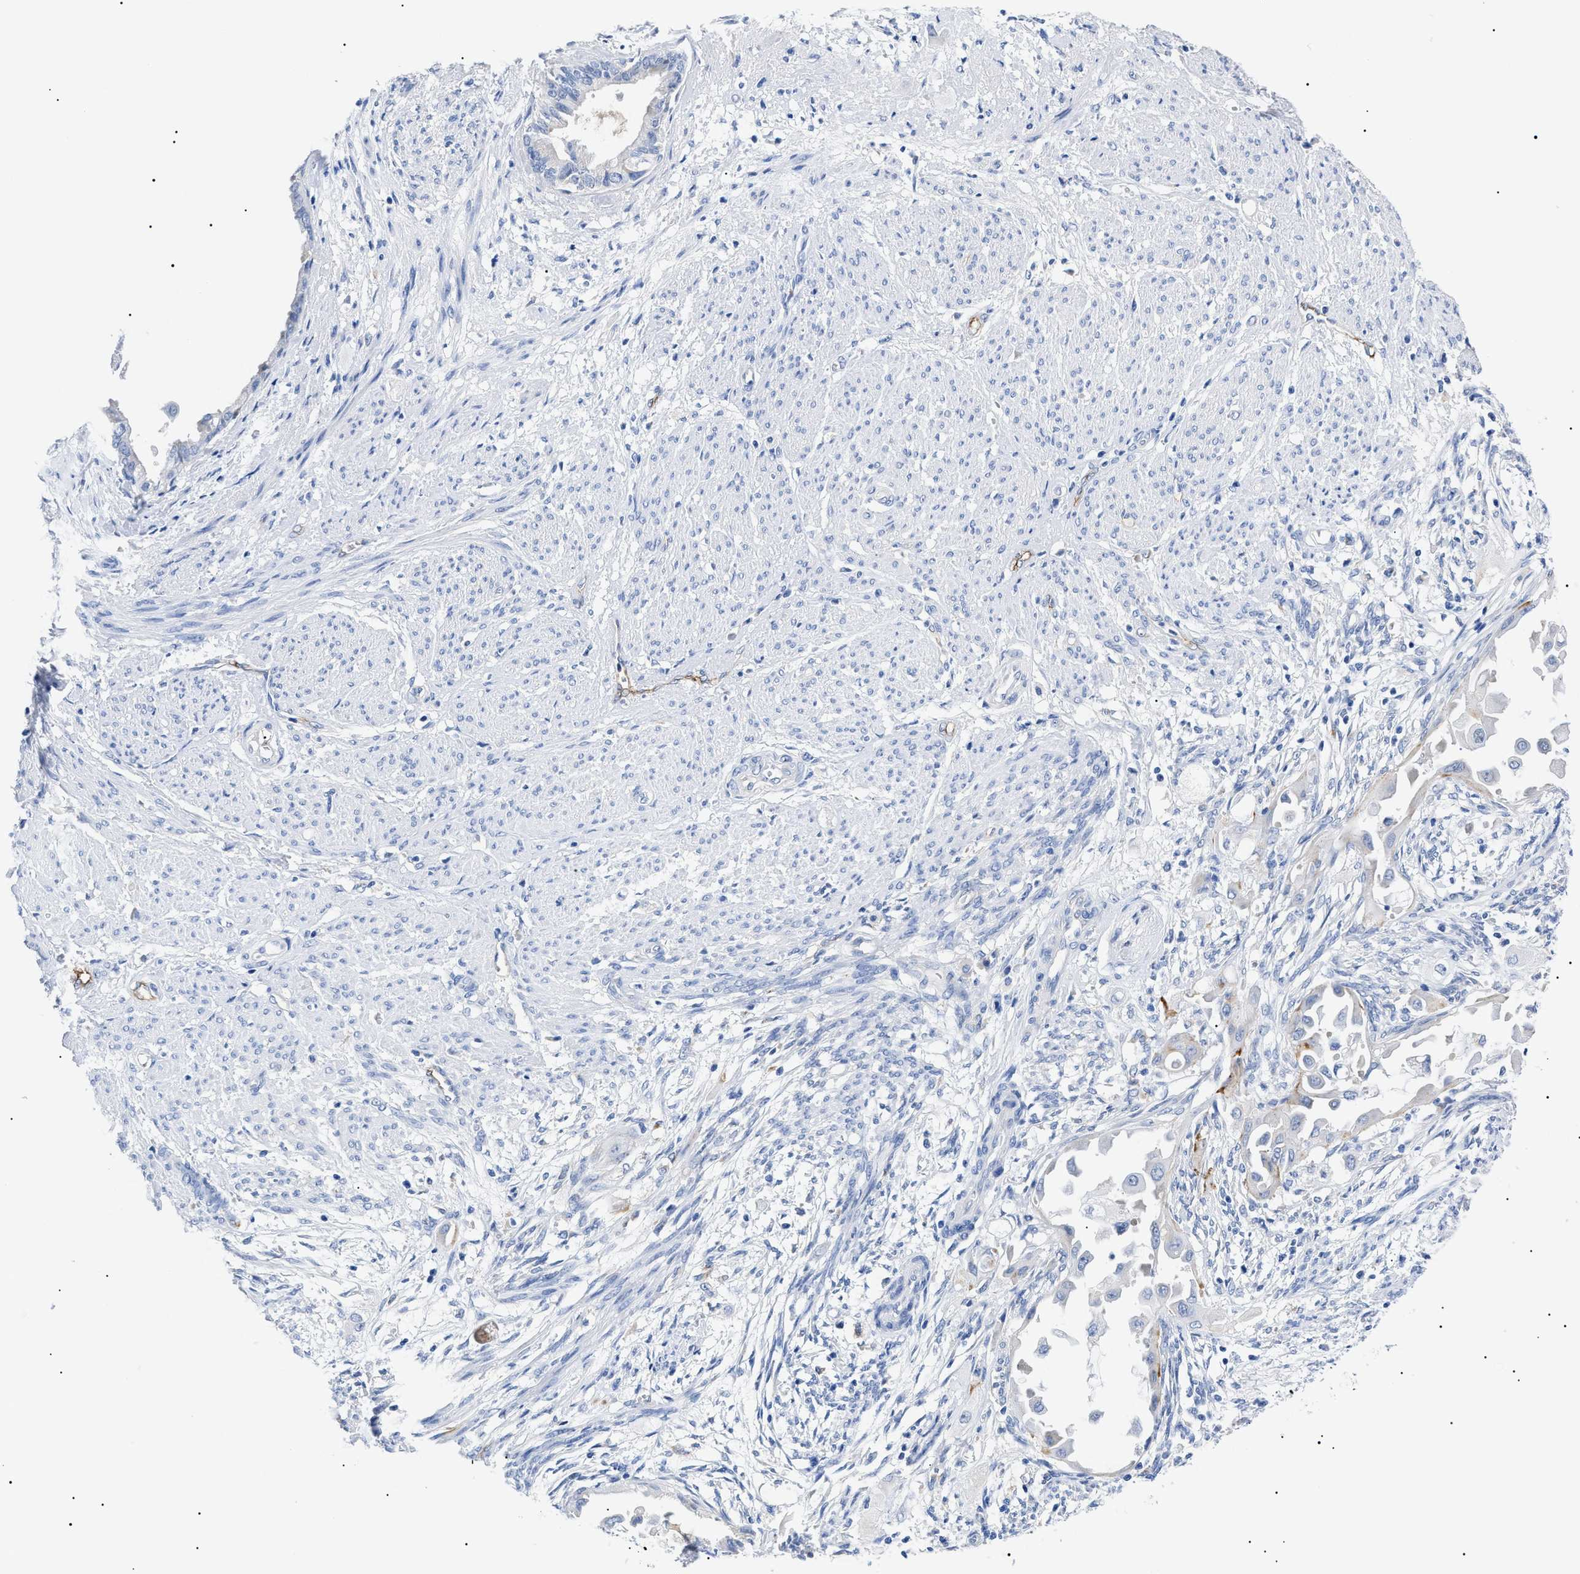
{"staining": {"intensity": "negative", "quantity": "none", "location": "none"}, "tissue": "cervical cancer", "cell_type": "Tumor cells", "image_type": "cancer", "snomed": [{"axis": "morphology", "description": "Normal tissue, NOS"}, {"axis": "morphology", "description": "Adenocarcinoma, NOS"}, {"axis": "topography", "description": "Cervix"}, {"axis": "topography", "description": "Endometrium"}], "caption": "Immunohistochemical staining of human cervical cancer reveals no significant expression in tumor cells.", "gene": "ACKR1", "patient": {"sex": "female", "age": 86}}